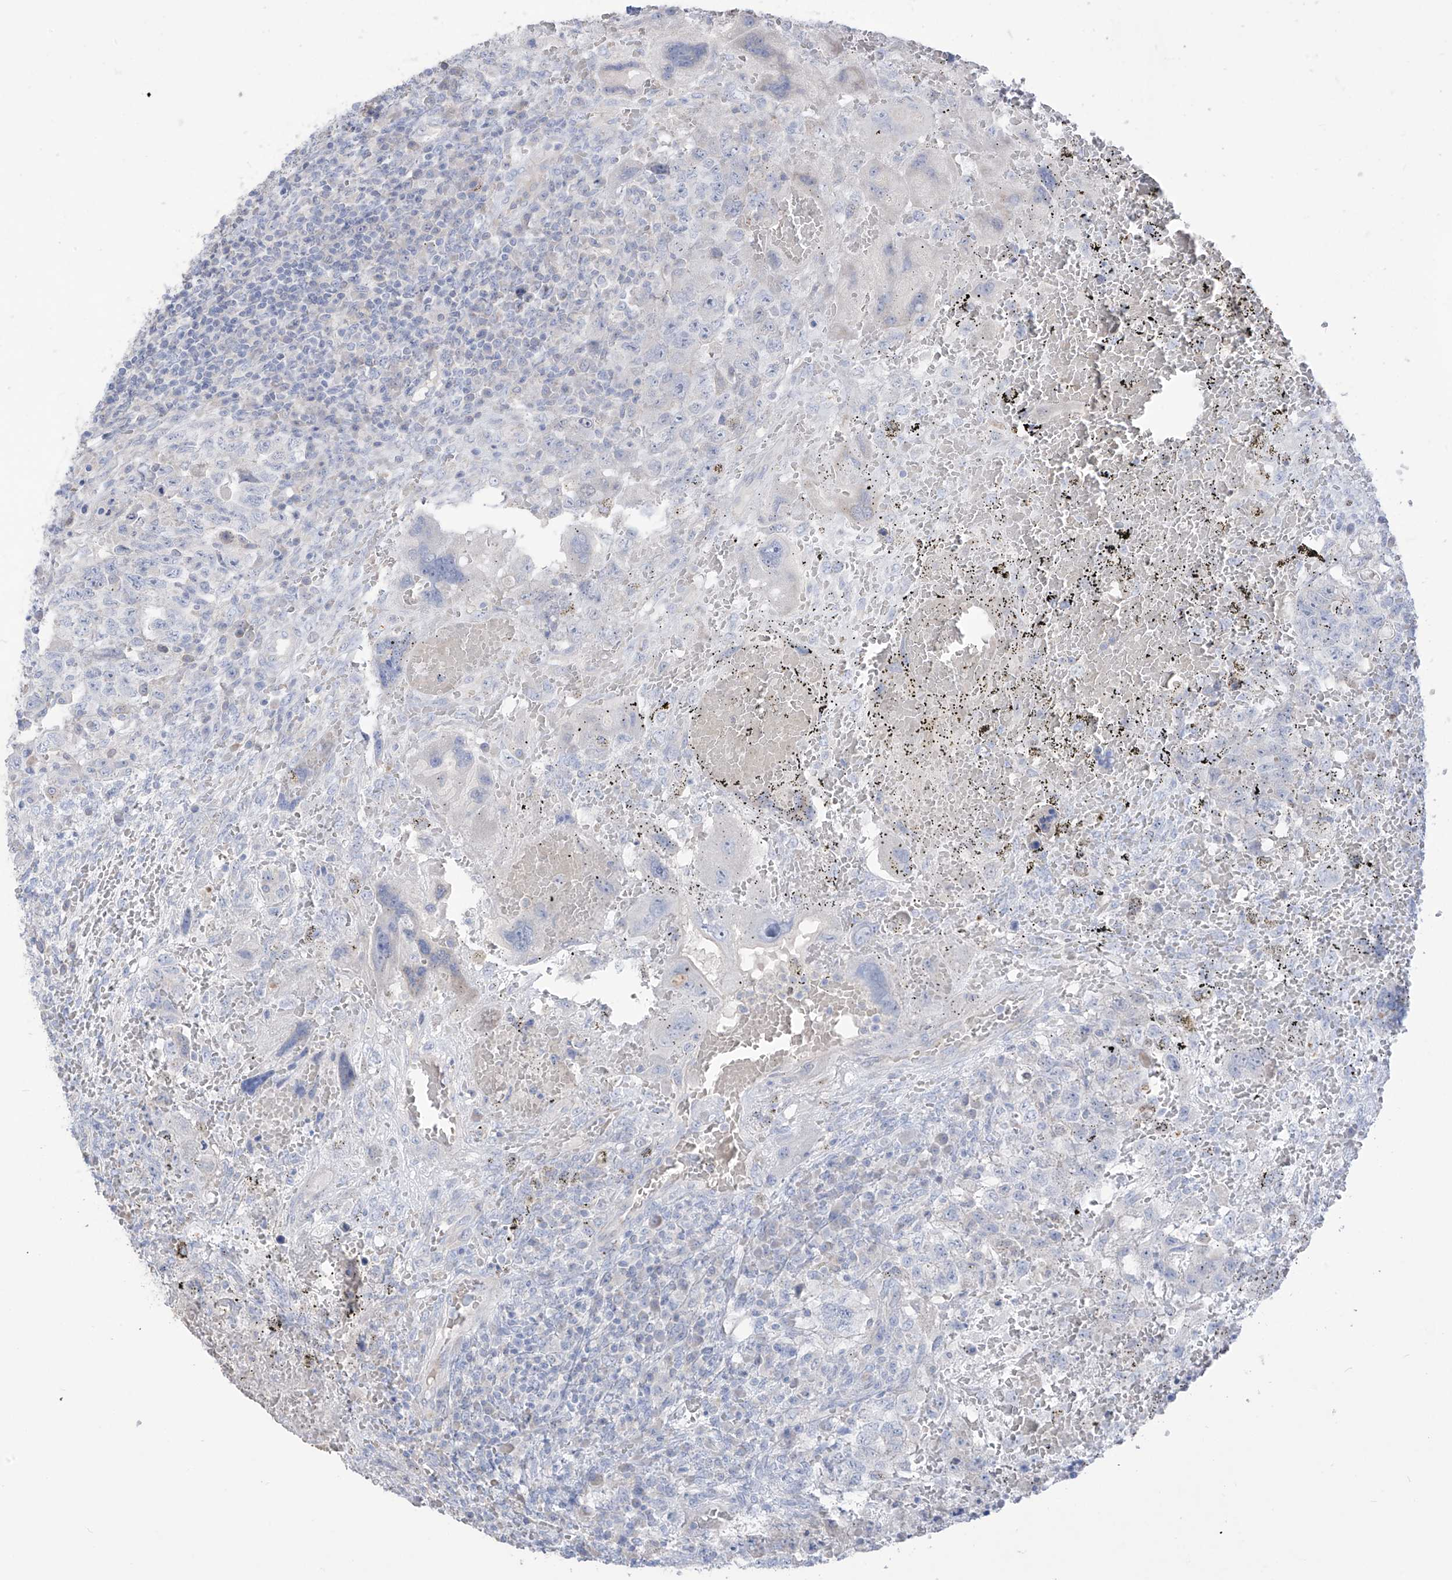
{"staining": {"intensity": "negative", "quantity": "none", "location": "none"}, "tissue": "testis cancer", "cell_type": "Tumor cells", "image_type": "cancer", "snomed": [{"axis": "morphology", "description": "Carcinoma, Embryonal, NOS"}, {"axis": "topography", "description": "Testis"}], "caption": "The immunohistochemistry histopathology image has no significant staining in tumor cells of testis cancer tissue. (DAB immunohistochemistry visualized using brightfield microscopy, high magnification).", "gene": "ASPRV1", "patient": {"sex": "male", "age": 26}}